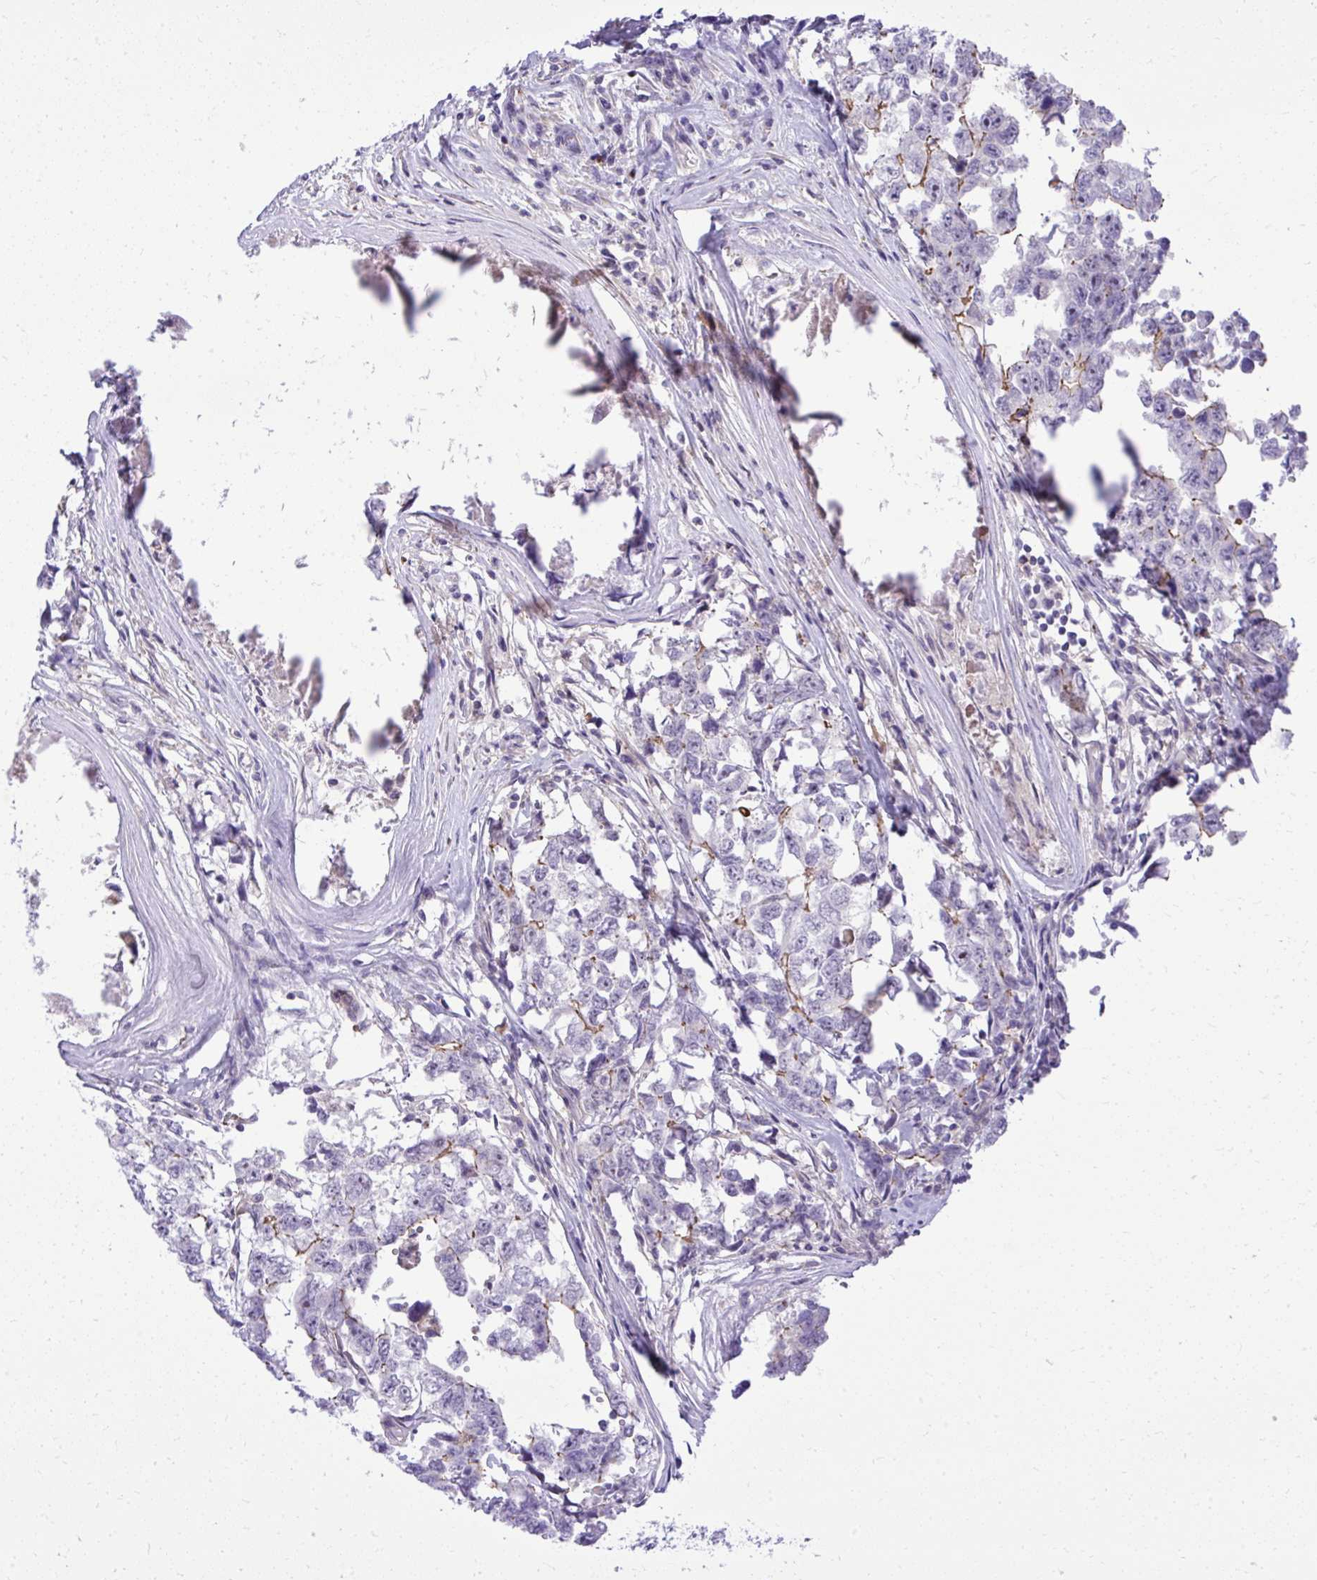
{"staining": {"intensity": "moderate", "quantity": "<25%", "location": "cytoplasmic/membranous"}, "tissue": "testis cancer", "cell_type": "Tumor cells", "image_type": "cancer", "snomed": [{"axis": "morphology", "description": "Carcinoma, Embryonal, NOS"}, {"axis": "topography", "description": "Testis"}], "caption": "Embryonal carcinoma (testis) stained for a protein reveals moderate cytoplasmic/membranous positivity in tumor cells.", "gene": "GRK4", "patient": {"sex": "male", "age": 22}}